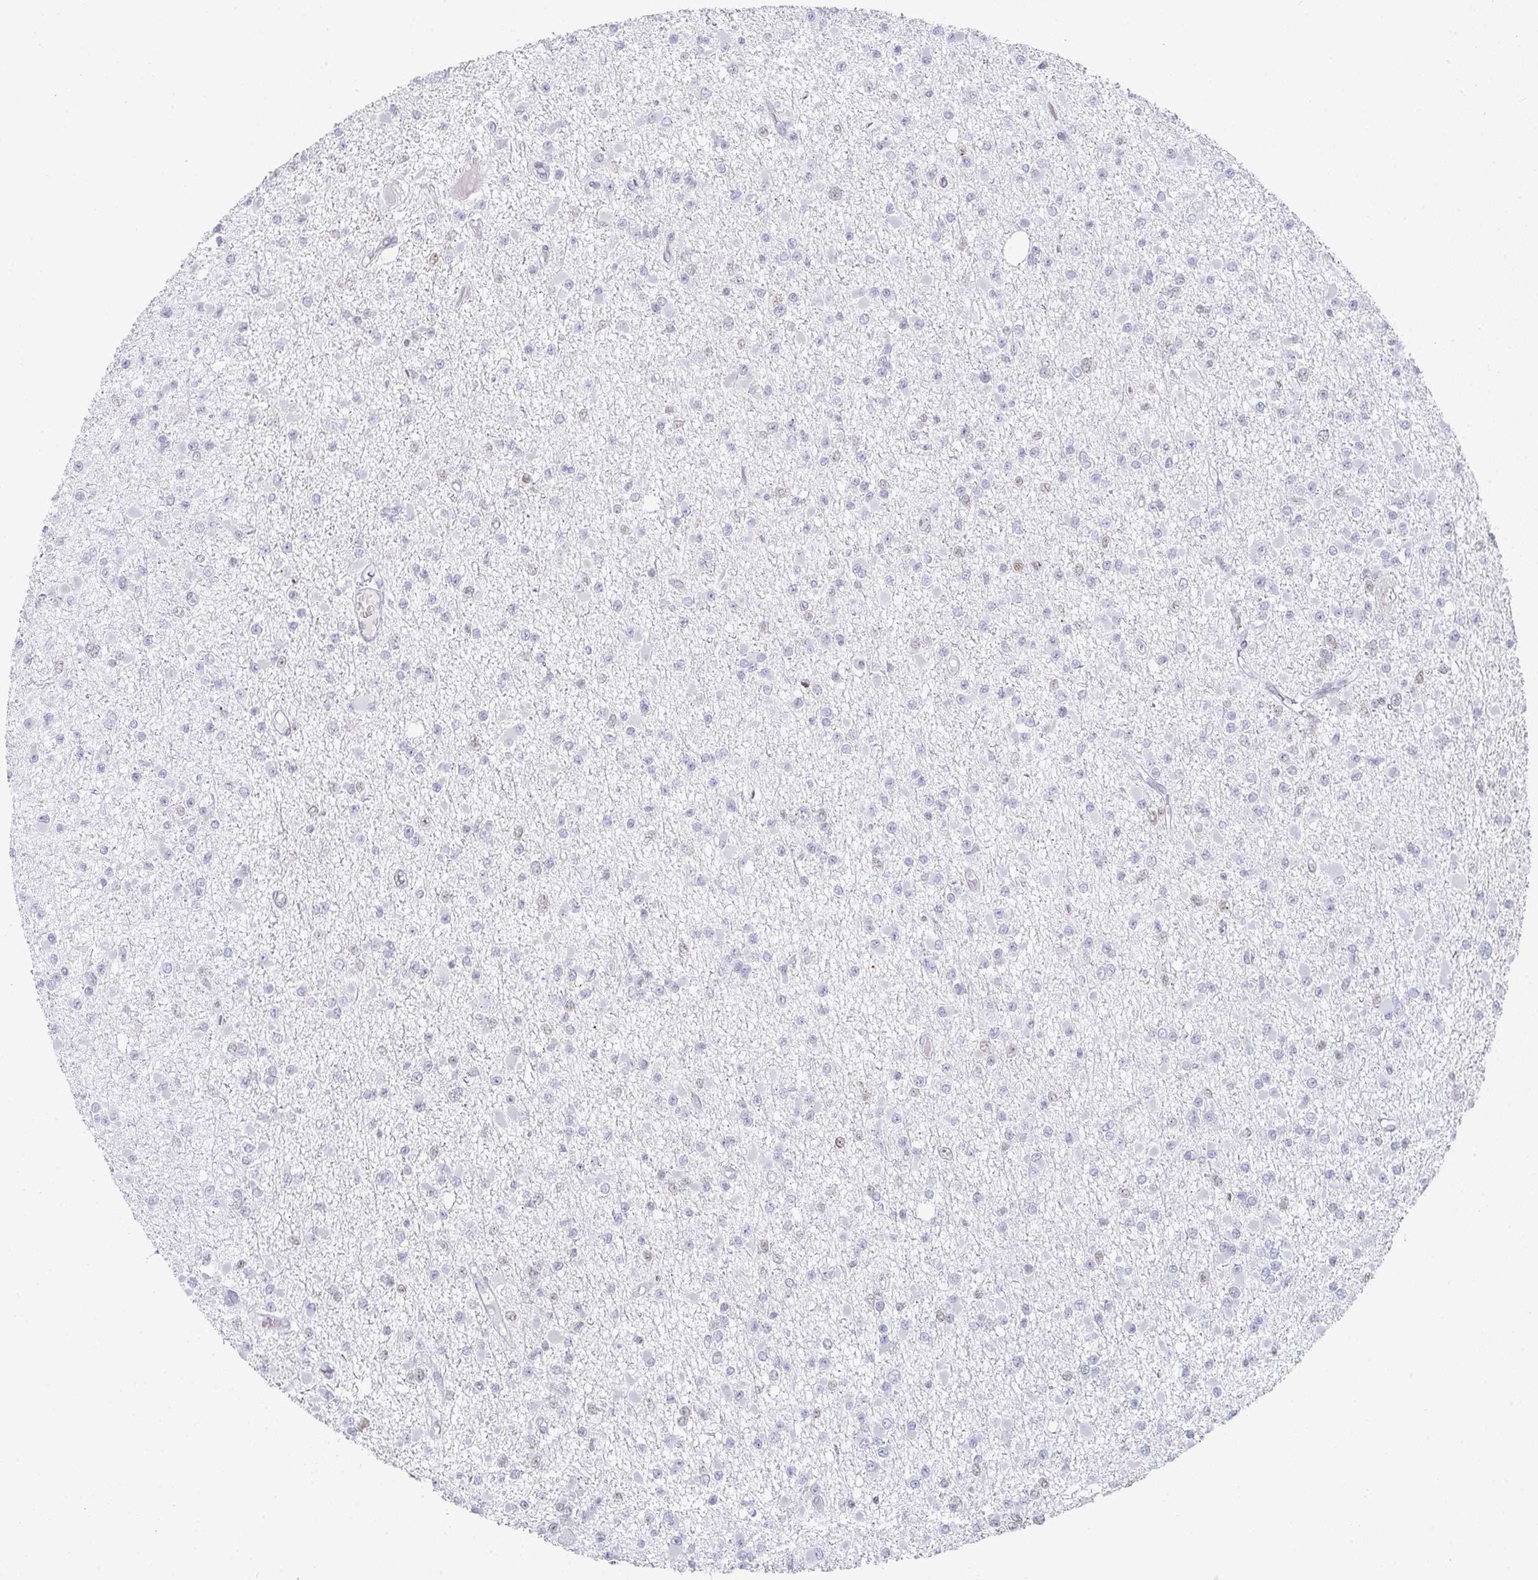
{"staining": {"intensity": "weak", "quantity": "25%-75%", "location": "nuclear"}, "tissue": "glioma", "cell_type": "Tumor cells", "image_type": "cancer", "snomed": [{"axis": "morphology", "description": "Glioma, malignant, Low grade"}, {"axis": "topography", "description": "Brain"}], "caption": "The micrograph reveals a brown stain indicating the presence of a protein in the nuclear of tumor cells in glioma.", "gene": "POU2AF2", "patient": {"sex": "female", "age": 22}}